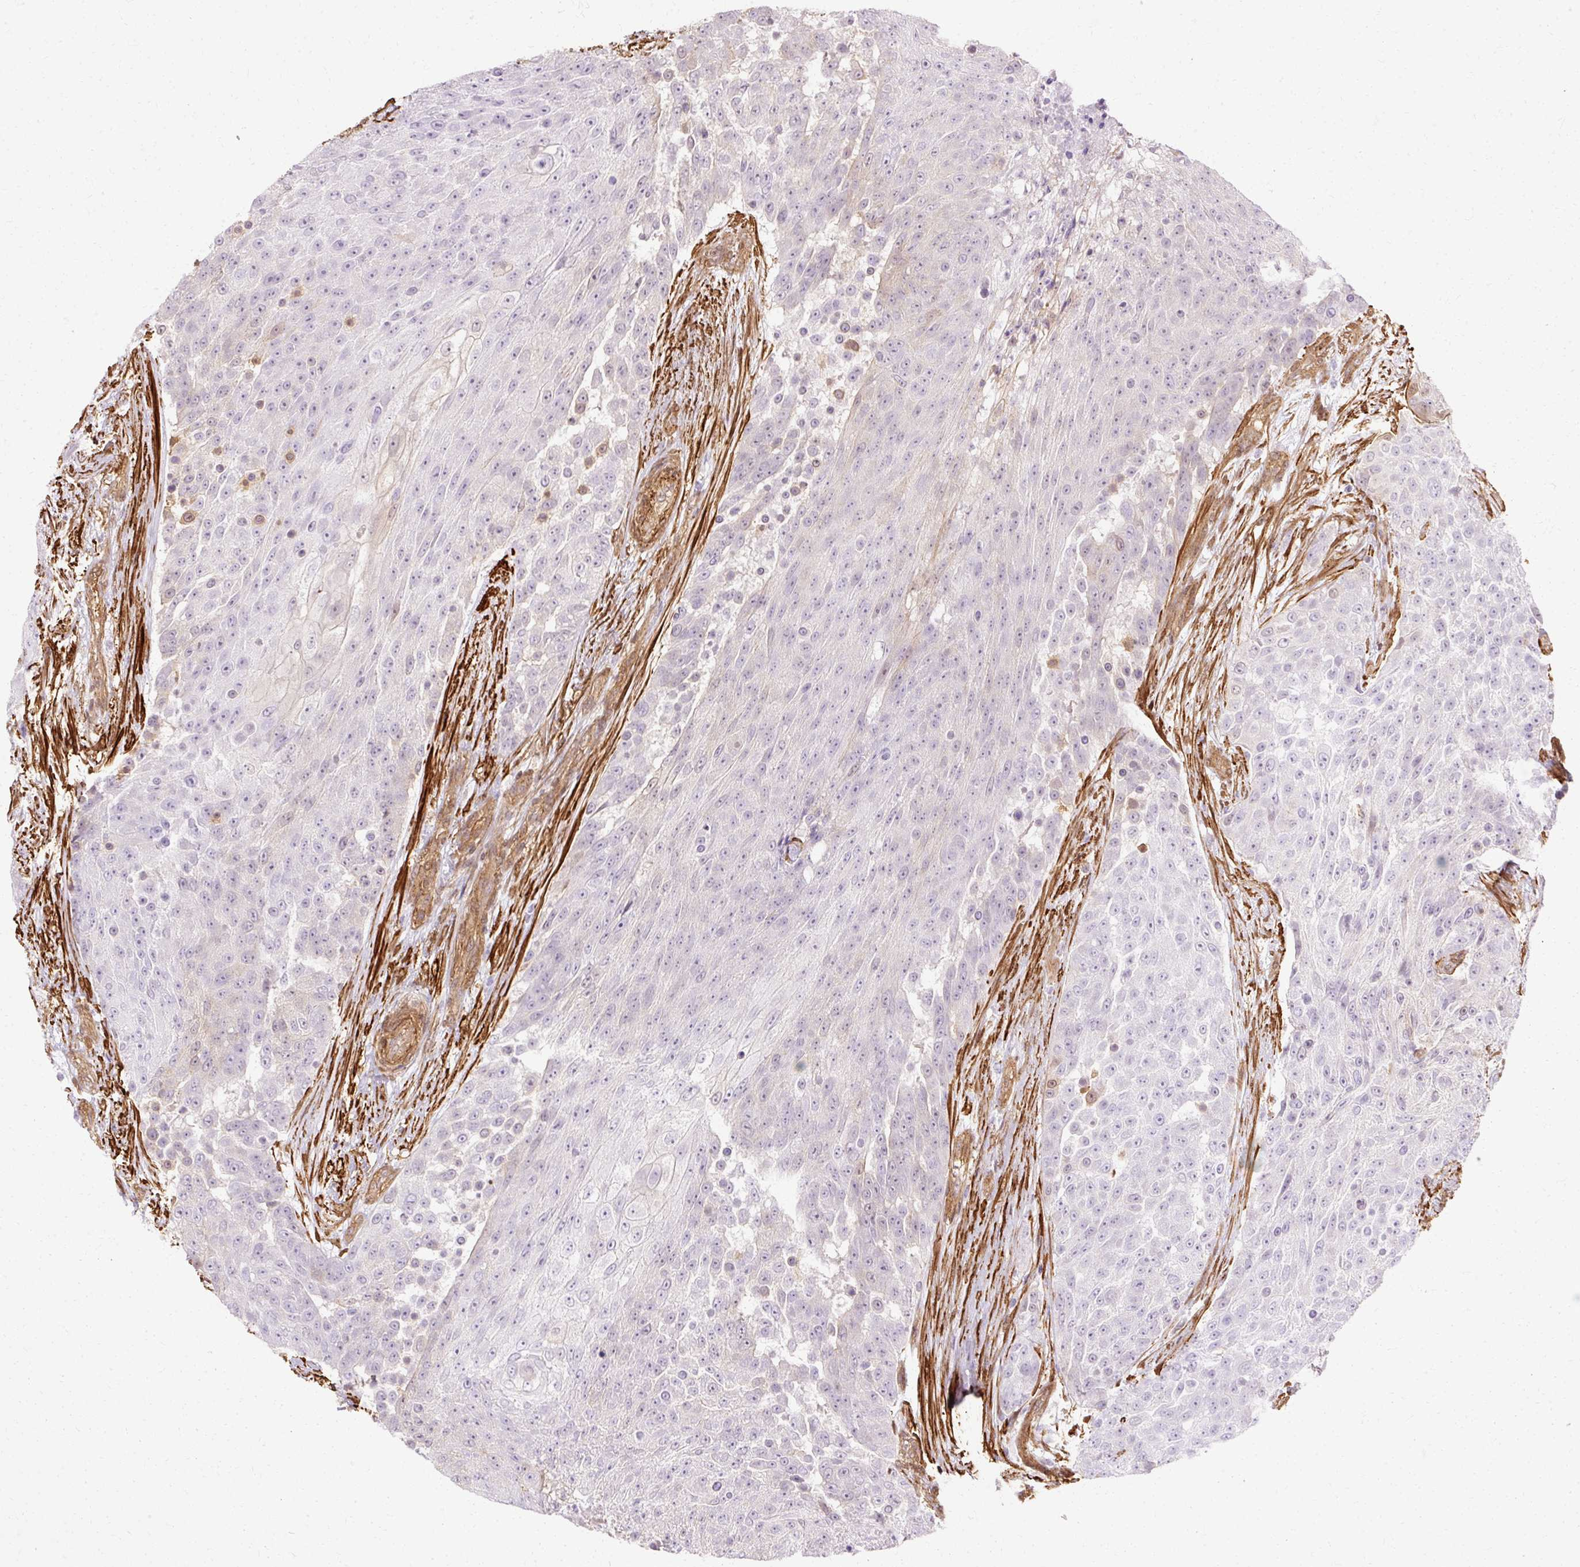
{"staining": {"intensity": "moderate", "quantity": "<25%", "location": "cytoplasmic/membranous"}, "tissue": "urothelial cancer", "cell_type": "Tumor cells", "image_type": "cancer", "snomed": [{"axis": "morphology", "description": "Urothelial carcinoma, High grade"}, {"axis": "topography", "description": "Urinary bladder"}], "caption": "Human urothelial cancer stained with a protein marker exhibits moderate staining in tumor cells.", "gene": "CNN3", "patient": {"sex": "female", "age": 63}}